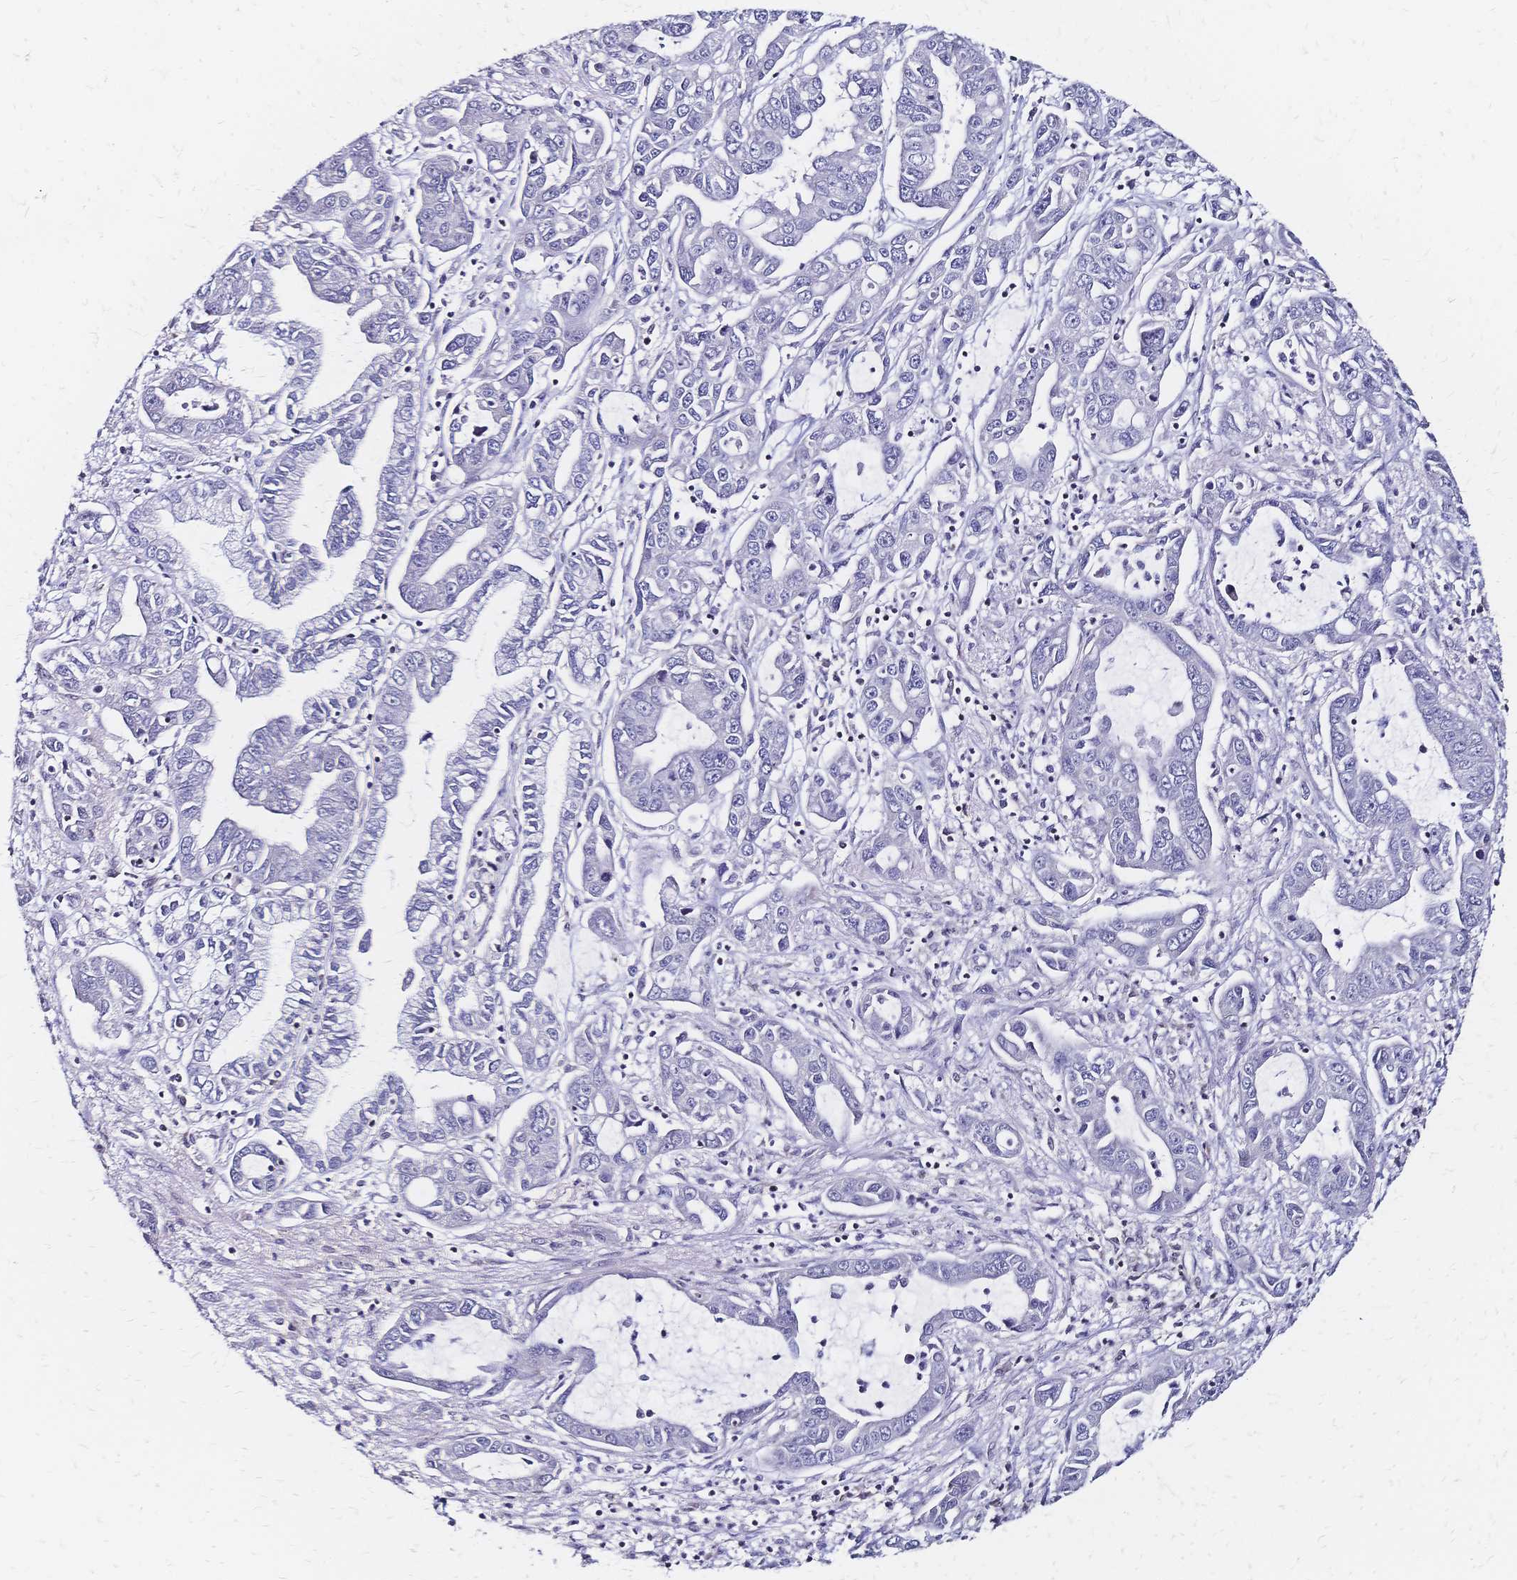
{"staining": {"intensity": "negative", "quantity": "none", "location": "none"}, "tissue": "liver cancer", "cell_type": "Tumor cells", "image_type": "cancer", "snomed": [{"axis": "morphology", "description": "Cholangiocarcinoma"}, {"axis": "topography", "description": "Liver"}], "caption": "This histopathology image is of cholangiocarcinoma (liver) stained with immunohistochemistry to label a protein in brown with the nuclei are counter-stained blue. There is no expression in tumor cells.", "gene": "CBX7", "patient": {"sex": "male", "age": 58}}